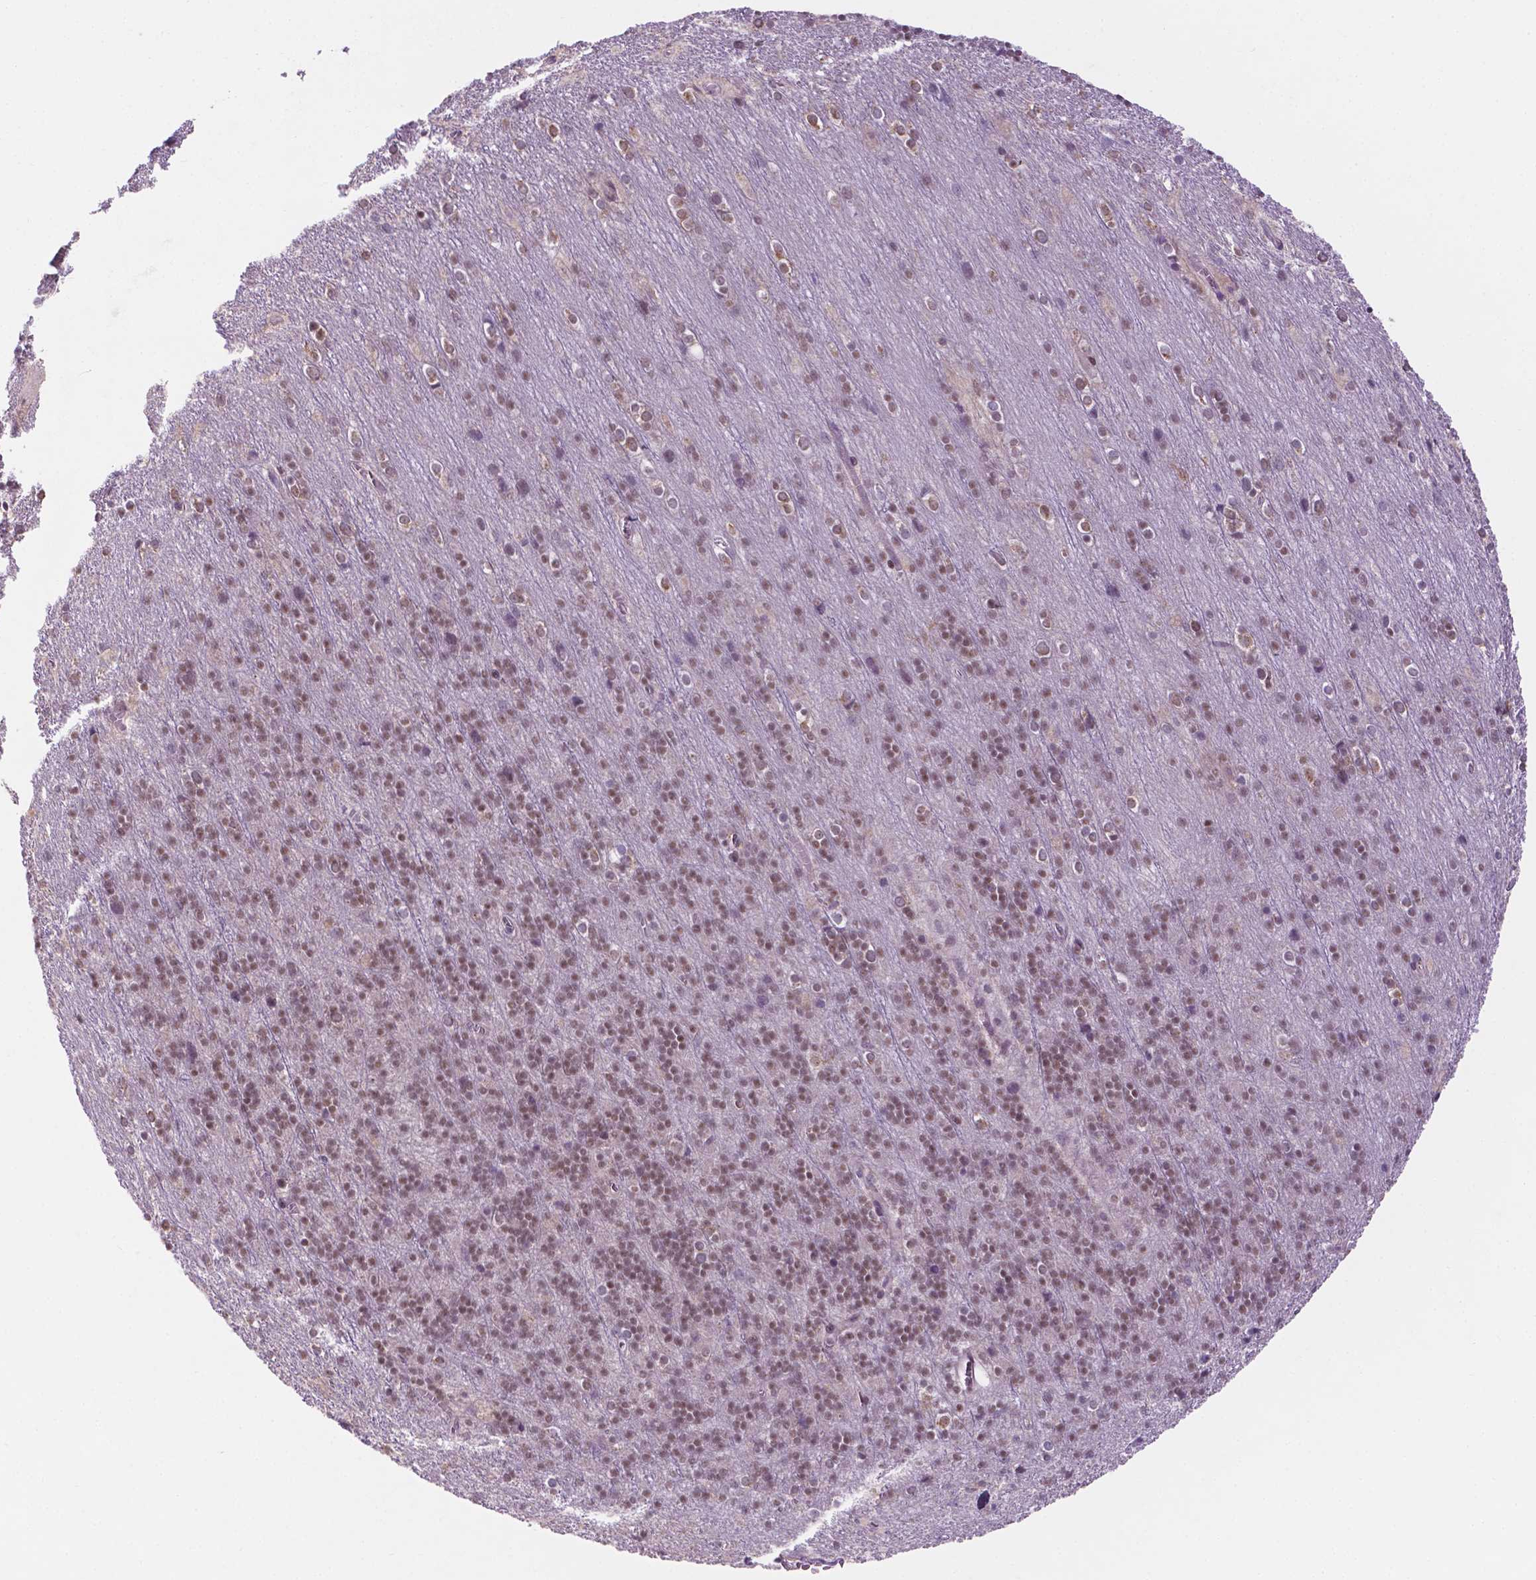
{"staining": {"intensity": "weak", "quantity": "25%-75%", "location": "nuclear"}, "tissue": "cerebellum", "cell_type": "Cells in granular layer", "image_type": "normal", "snomed": [{"axis": "morphology", "description": "Normal tissue, NOS"}, {"axis": "topography", "description": "Cerebellum"}], "caption": "Cerebellum stained with a protein marker demonstrates weak staining in cells in granular layer.", "gene": "FAM50B", "patient": {"sex": "male", "age": 70}}